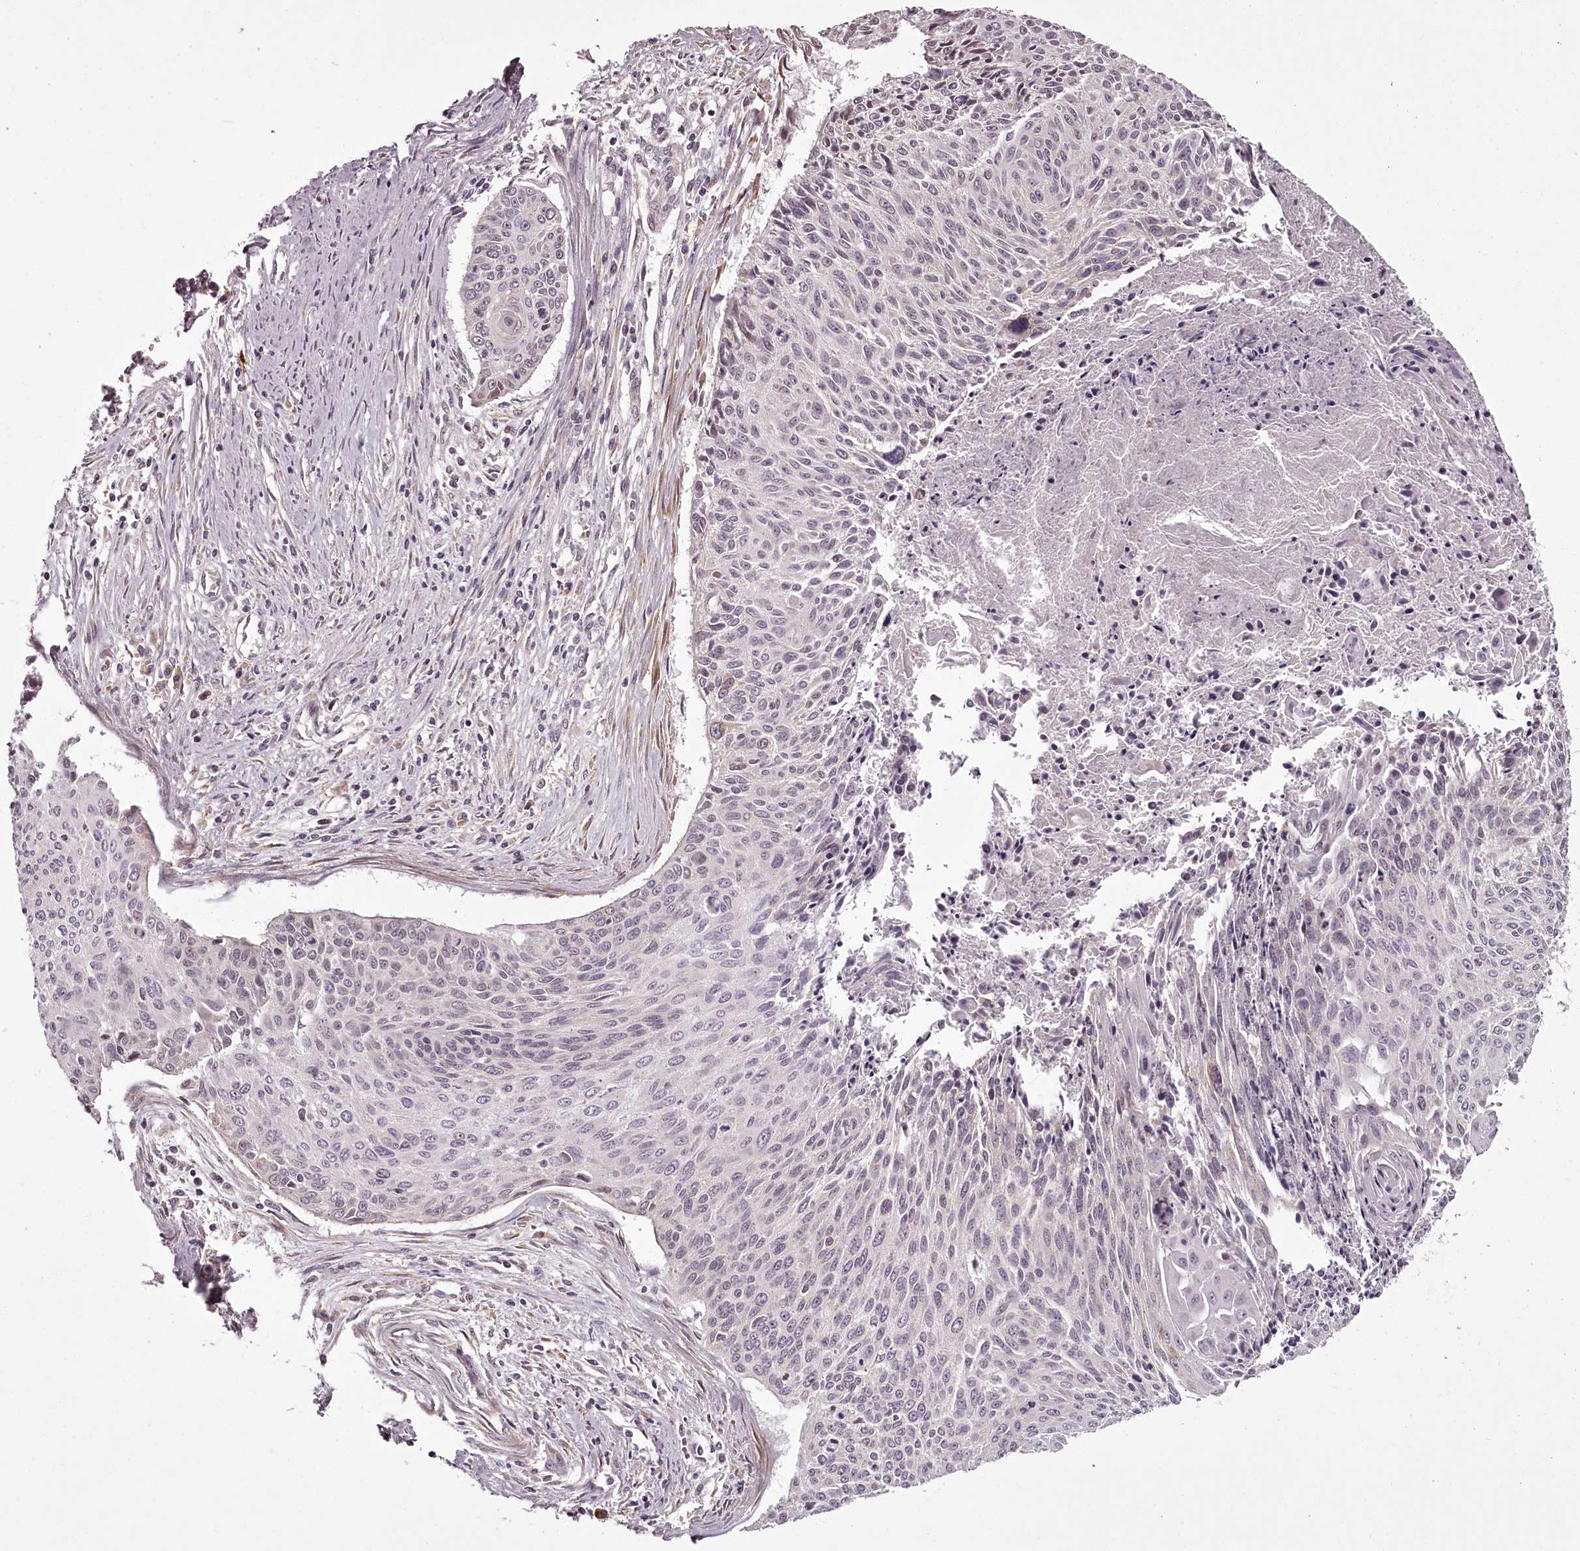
{"staining": {"intensity": "negative", "quantity": "none", "location": "none"}, "tissue": "cervical cancer", "cell_type": "Tumor cells", "image_type": "cancer", "snomed": [{"axis": "morphology", "description": "Squamous cell carcinoma, NOS"}, {"axis": "topography", "description": "Cervix"}], "caption": "This is an IHC micrograph of squamous cell carcinoma (cervical). There is no positivity in tumor cells.", "gene": "CCDC92", "patient": {"sex": "female", "age": 55}}